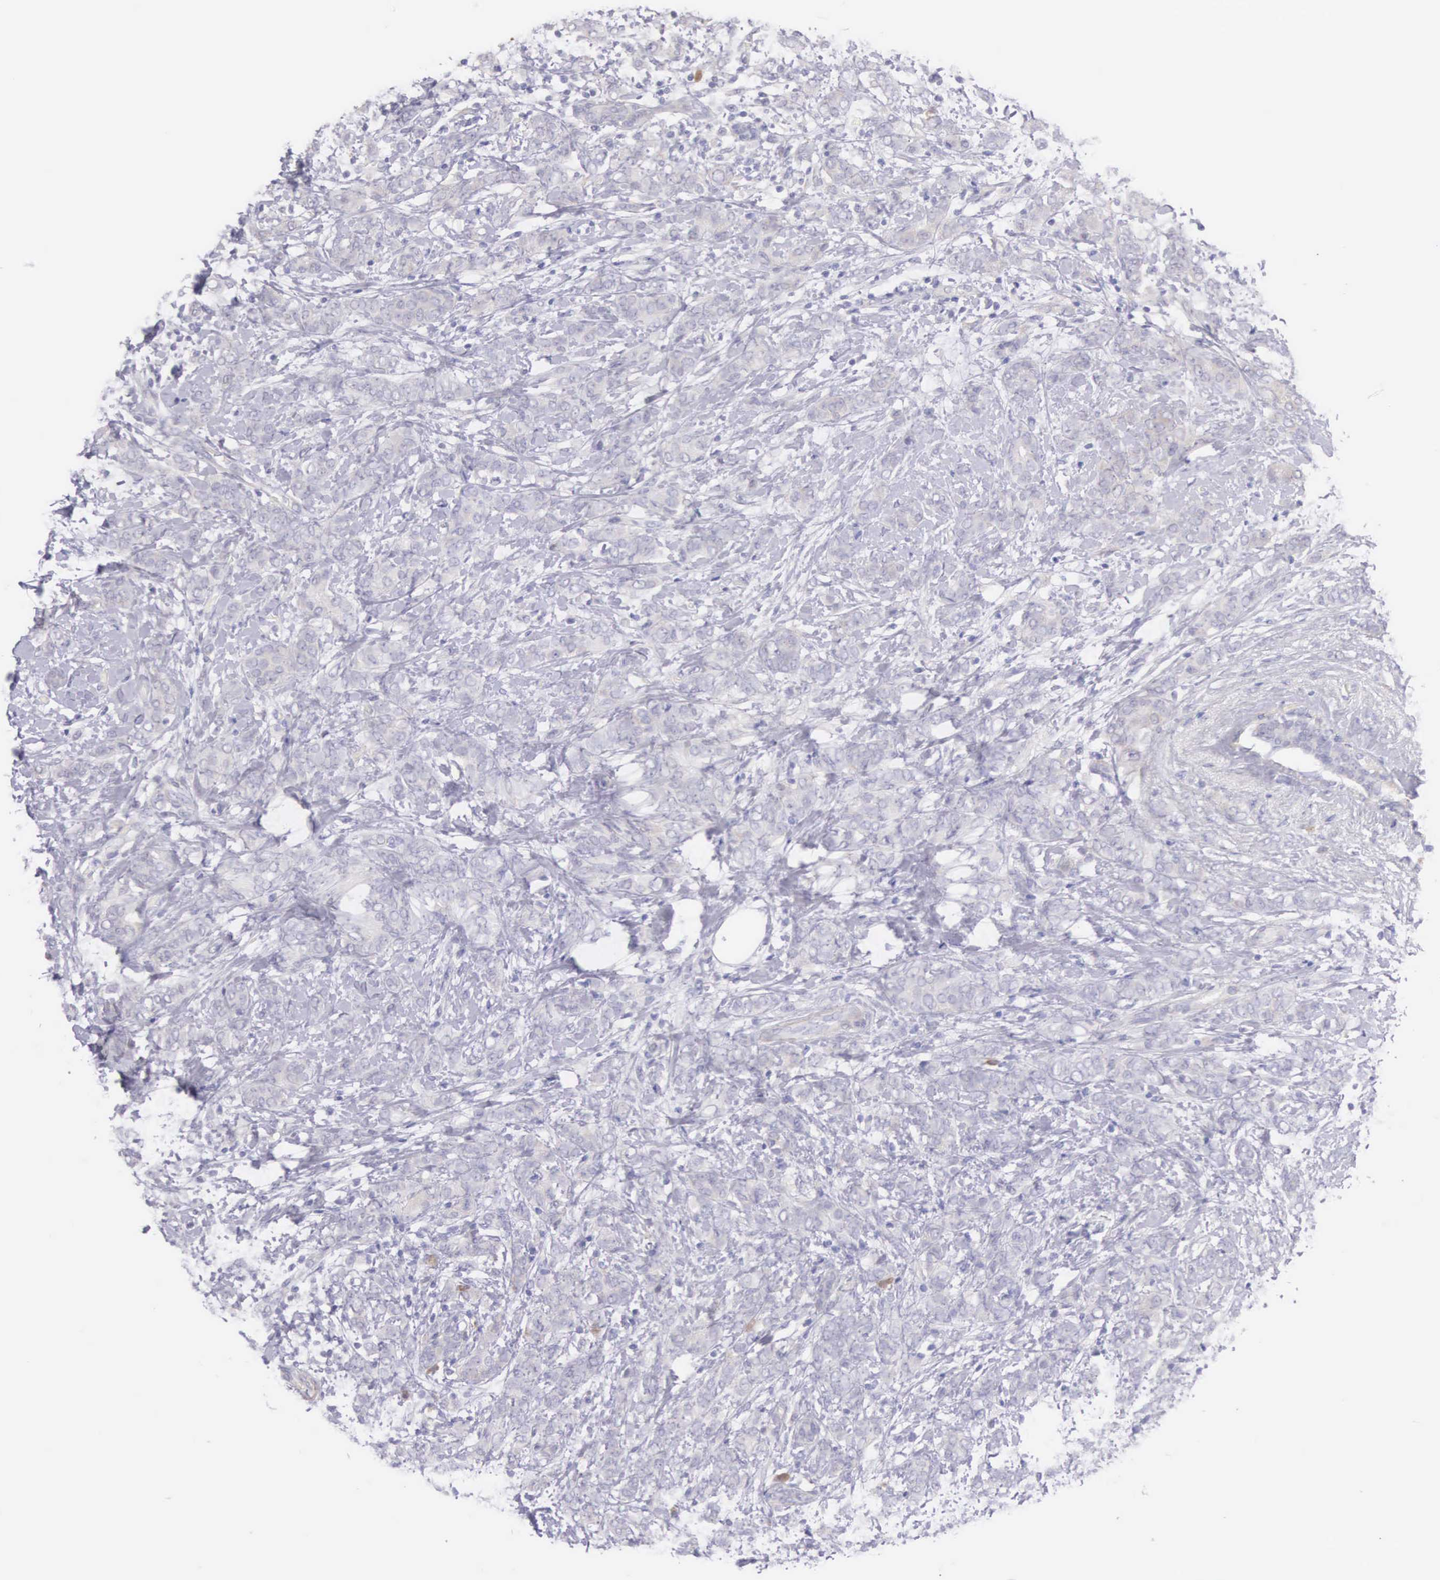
{"staining": {"intensity": "weak", "quantity": "25%-75%", "location": "cytoplasmic/membranous"}, "tissue": "breast cancer", "cell_type": "Tumor cells", "image_type": "cancer", "snomed": [{"axis": "morphology", "description": "Duct carcinoma"}, {"axis": "topography", "description": "Breast"}], "caption": "About 25%-75% of tumor cells in infiltrating ductal carcinoma (breast) show weak cytoplasmic/membranous protein expression as visualized by brown immunohistochemical staining.", "gene": "ARFGAP3", "patient": {"sex": "female", "age": 53}}